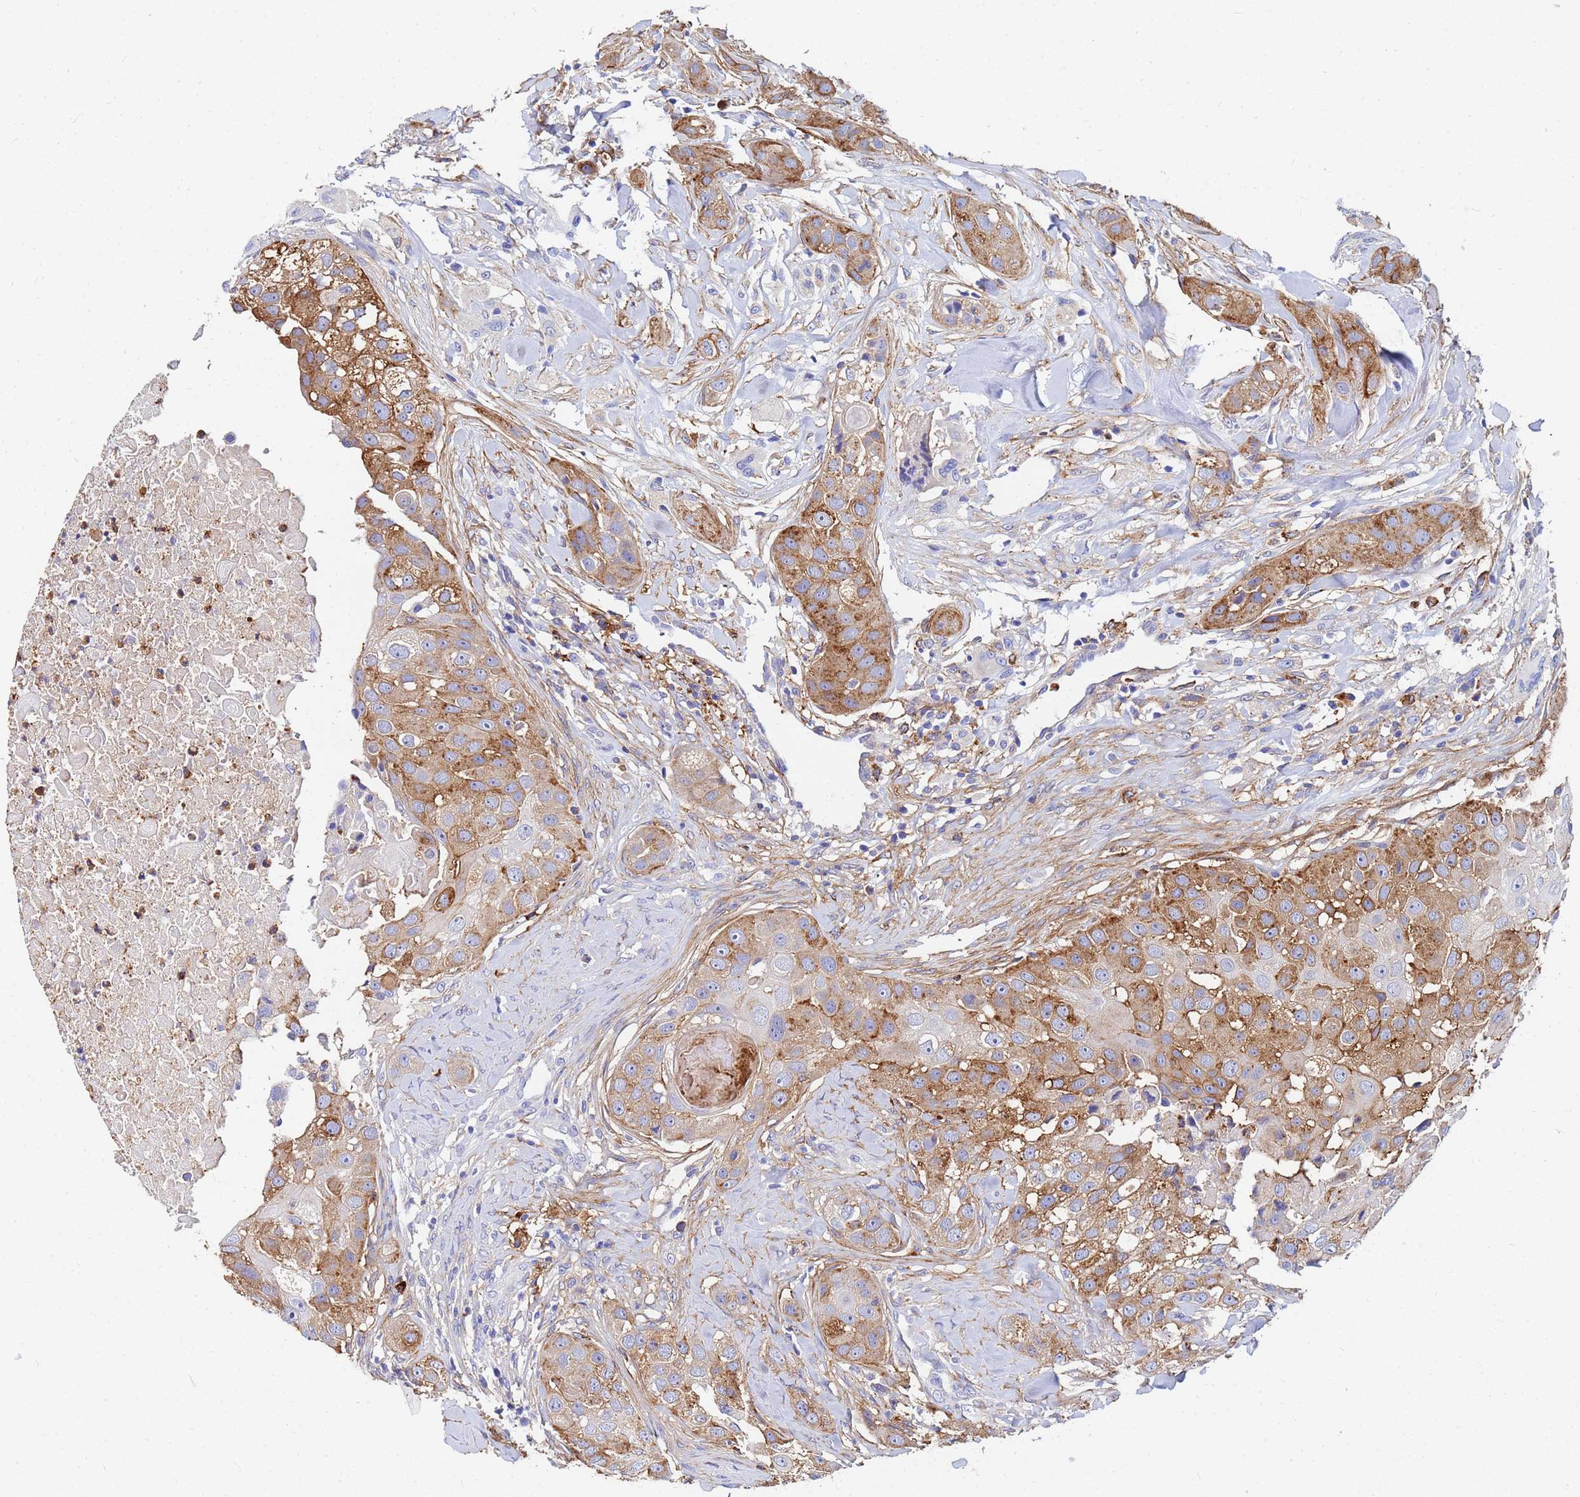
{"staining": {"intensity": "moderate", "quantity": ">75%", "location": "cytoplasmic/membranous"}, "tissue": "head and neck cancer", "cell_type": "Tumor cells", "image_type": "cancer", "snomed": [{"axis": "morphology", "description": "Normal tissue, NOS"}, {"axis": "morphology", "description": "Squamous cell carcinoma, NOS"}, {"axis": "topography", "description": "Skeletal muscle"}, {"axis": "topography", "description": "Head-Neck"}], "caption": "The immunohistochemical stain labels moderate cytoplasmic/membranous staining in tumor cells of head and neck cancer tissue. The protein of interest is stained brown, and the nuclei are stained in blue (DAB IHC with brightfield microscopy, high magnification).", "gene": "BASP1", "patient": {"sex": "male", "age": 51}}